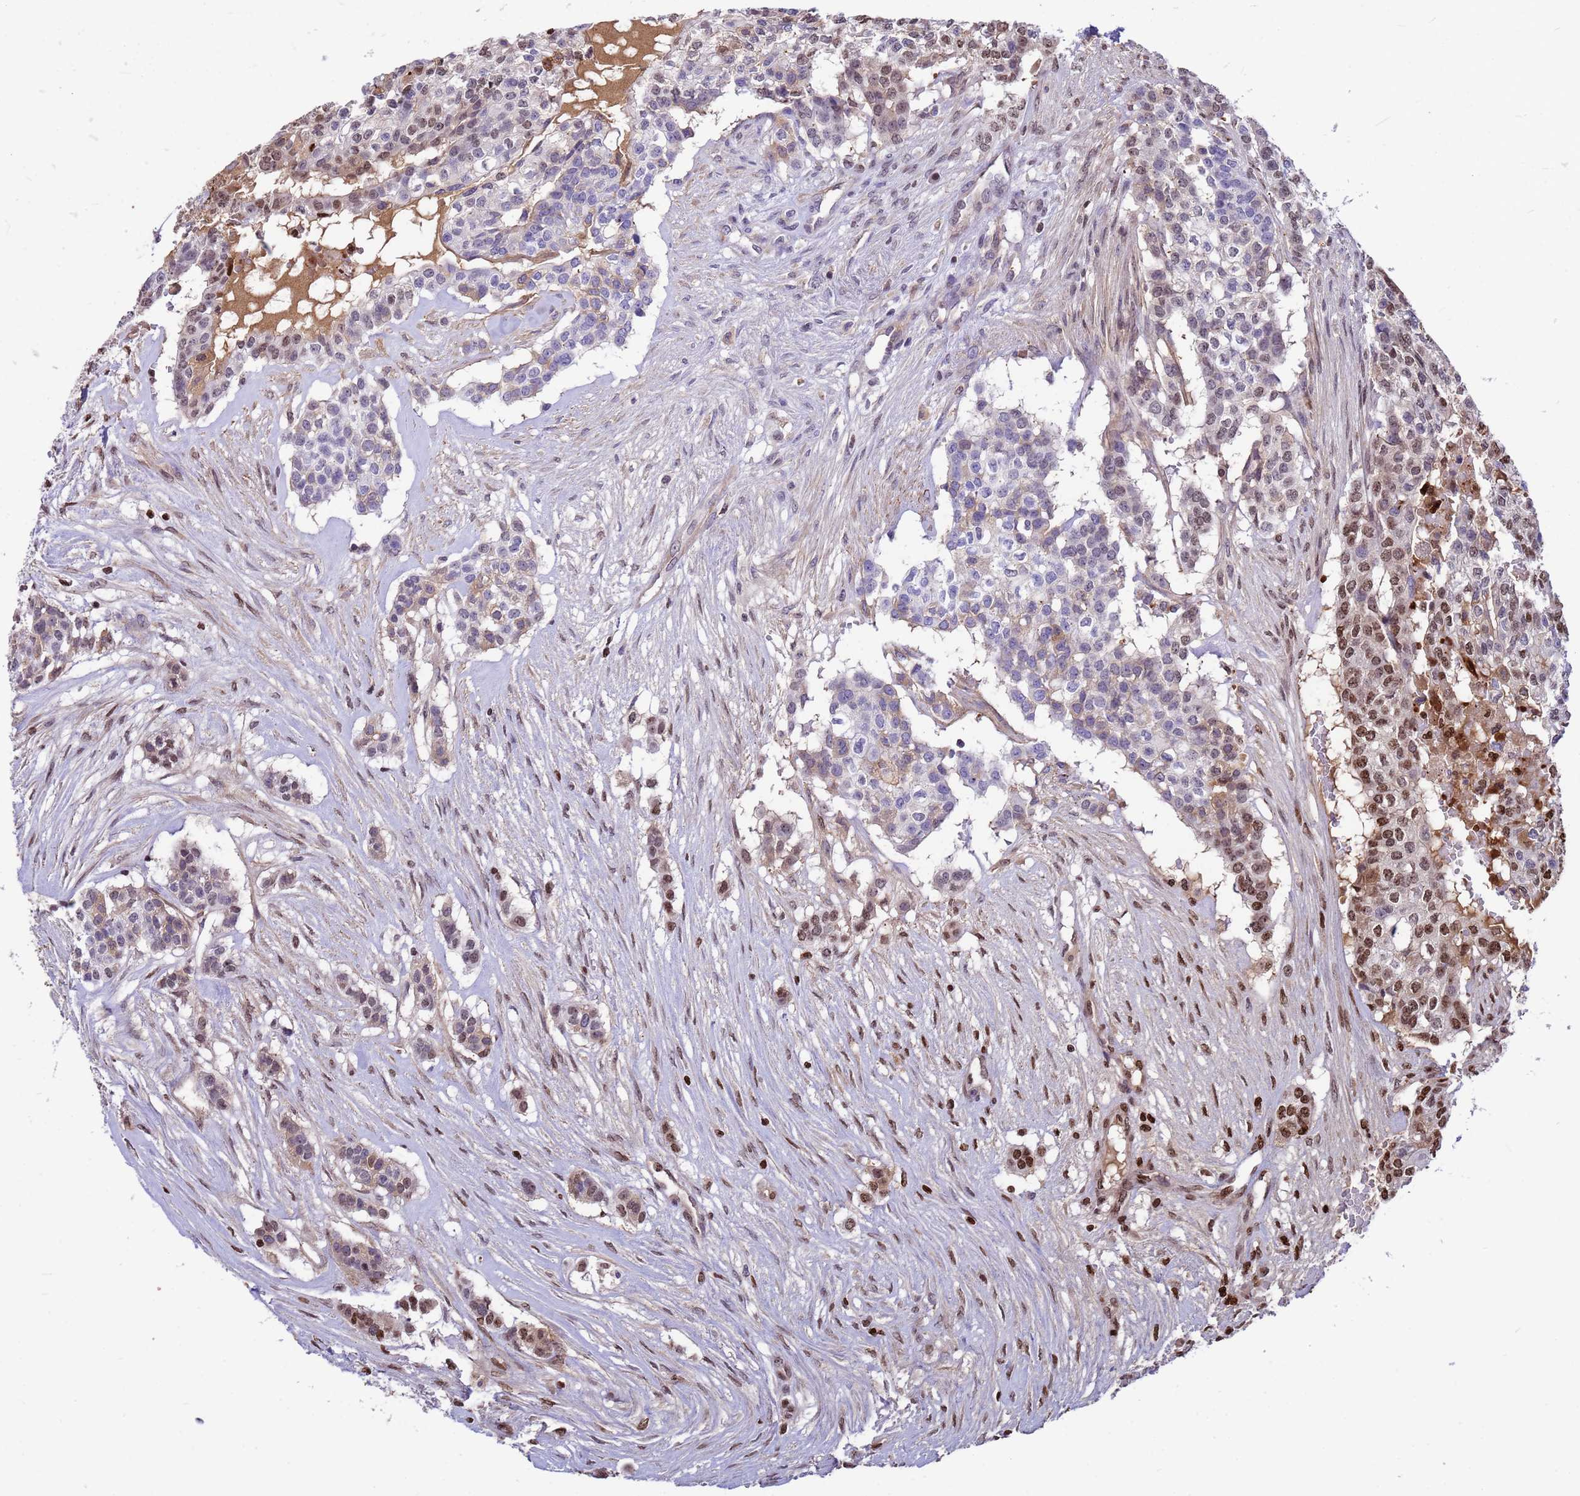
{"staining": {"intensity": "moderate", "quantity": "<25%", "location": "cytoplasmic/membranous,nuclear"}, "tissue": "head and neck cancer", "cell_type": "Tumor cells", "image_type": "cancer", "snomed": [{"axis": "morphology", "description": "Adenocarcinoma, NOS"}, {"axis": "topography", "description": "Head-Neck"}], "caption": "Immunohistochemical staining of human head and neck cancer (adenocarcinoma) demonstrates low levels of moderate cytoplasmic/membranous and nuclear protein positivity in about <25% of tumor cells.", "gene": "ORM1", "patient": {"sex": "male", "age": 81}}